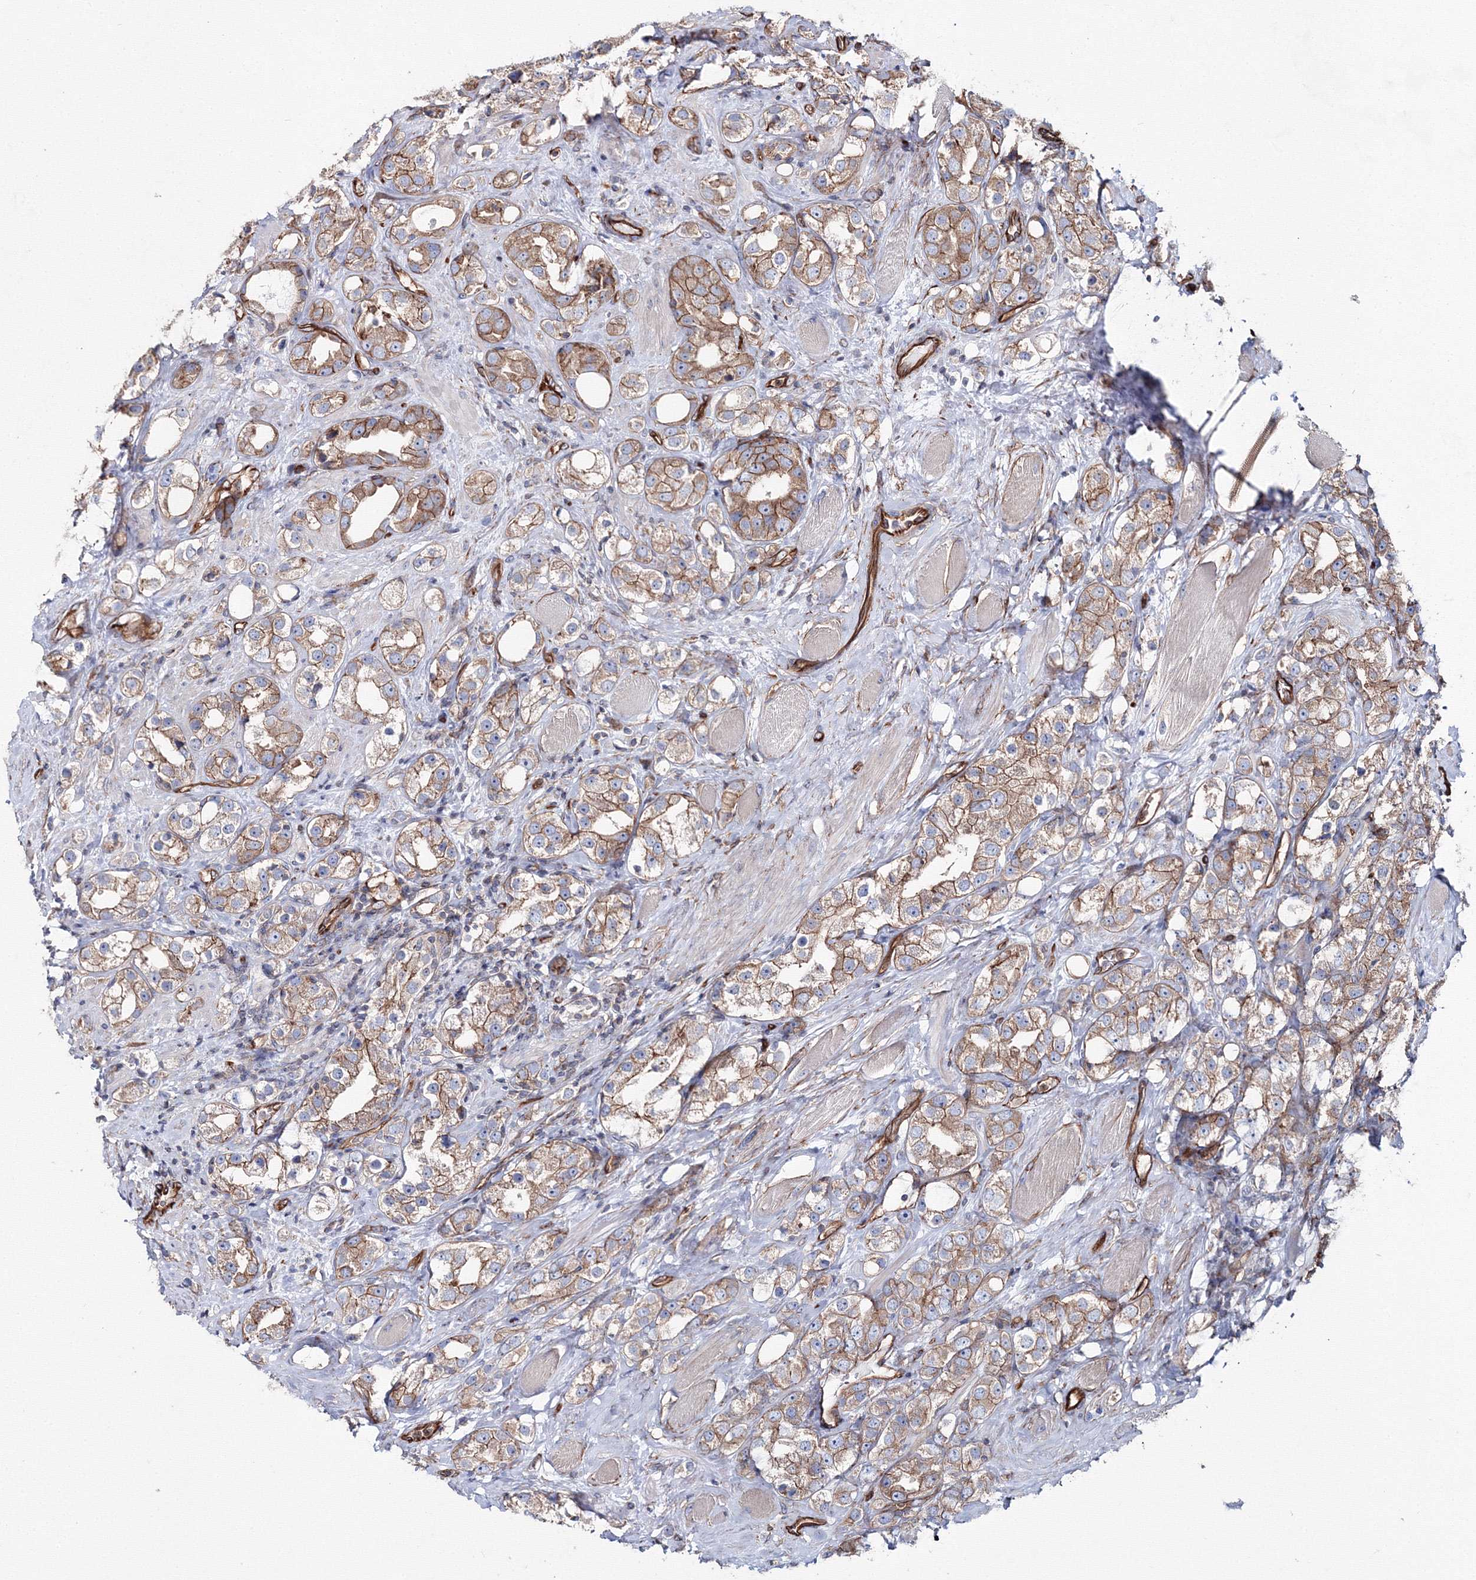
{"staining": {"intensity": "moderate", "quantity": ">75%", "location": "cytoplasmic/membranous"}, "tissue": "prostate cancer", "cell_type": "Tumor cells", "image_type": "cancer", "snomed": [{"axis": "morphology", "description": "Adenocarcinoma, NOS"}, {"axis": "topography", "description": "Prostate"}], "caption": "Protein staining of prostate cancer (adenocarcinoma) tissue displays moderate cytoplasmic/membranous expression in approximately >75% of tumor cells. The staining was performed using DAB (3,3'-diaminobenzidine), with brown indicating positive protein expression. Nuclei are stained blue with hematoxylin.", "gene": "ANKRD37", "patient": {"sex": "male", "age": 79}}